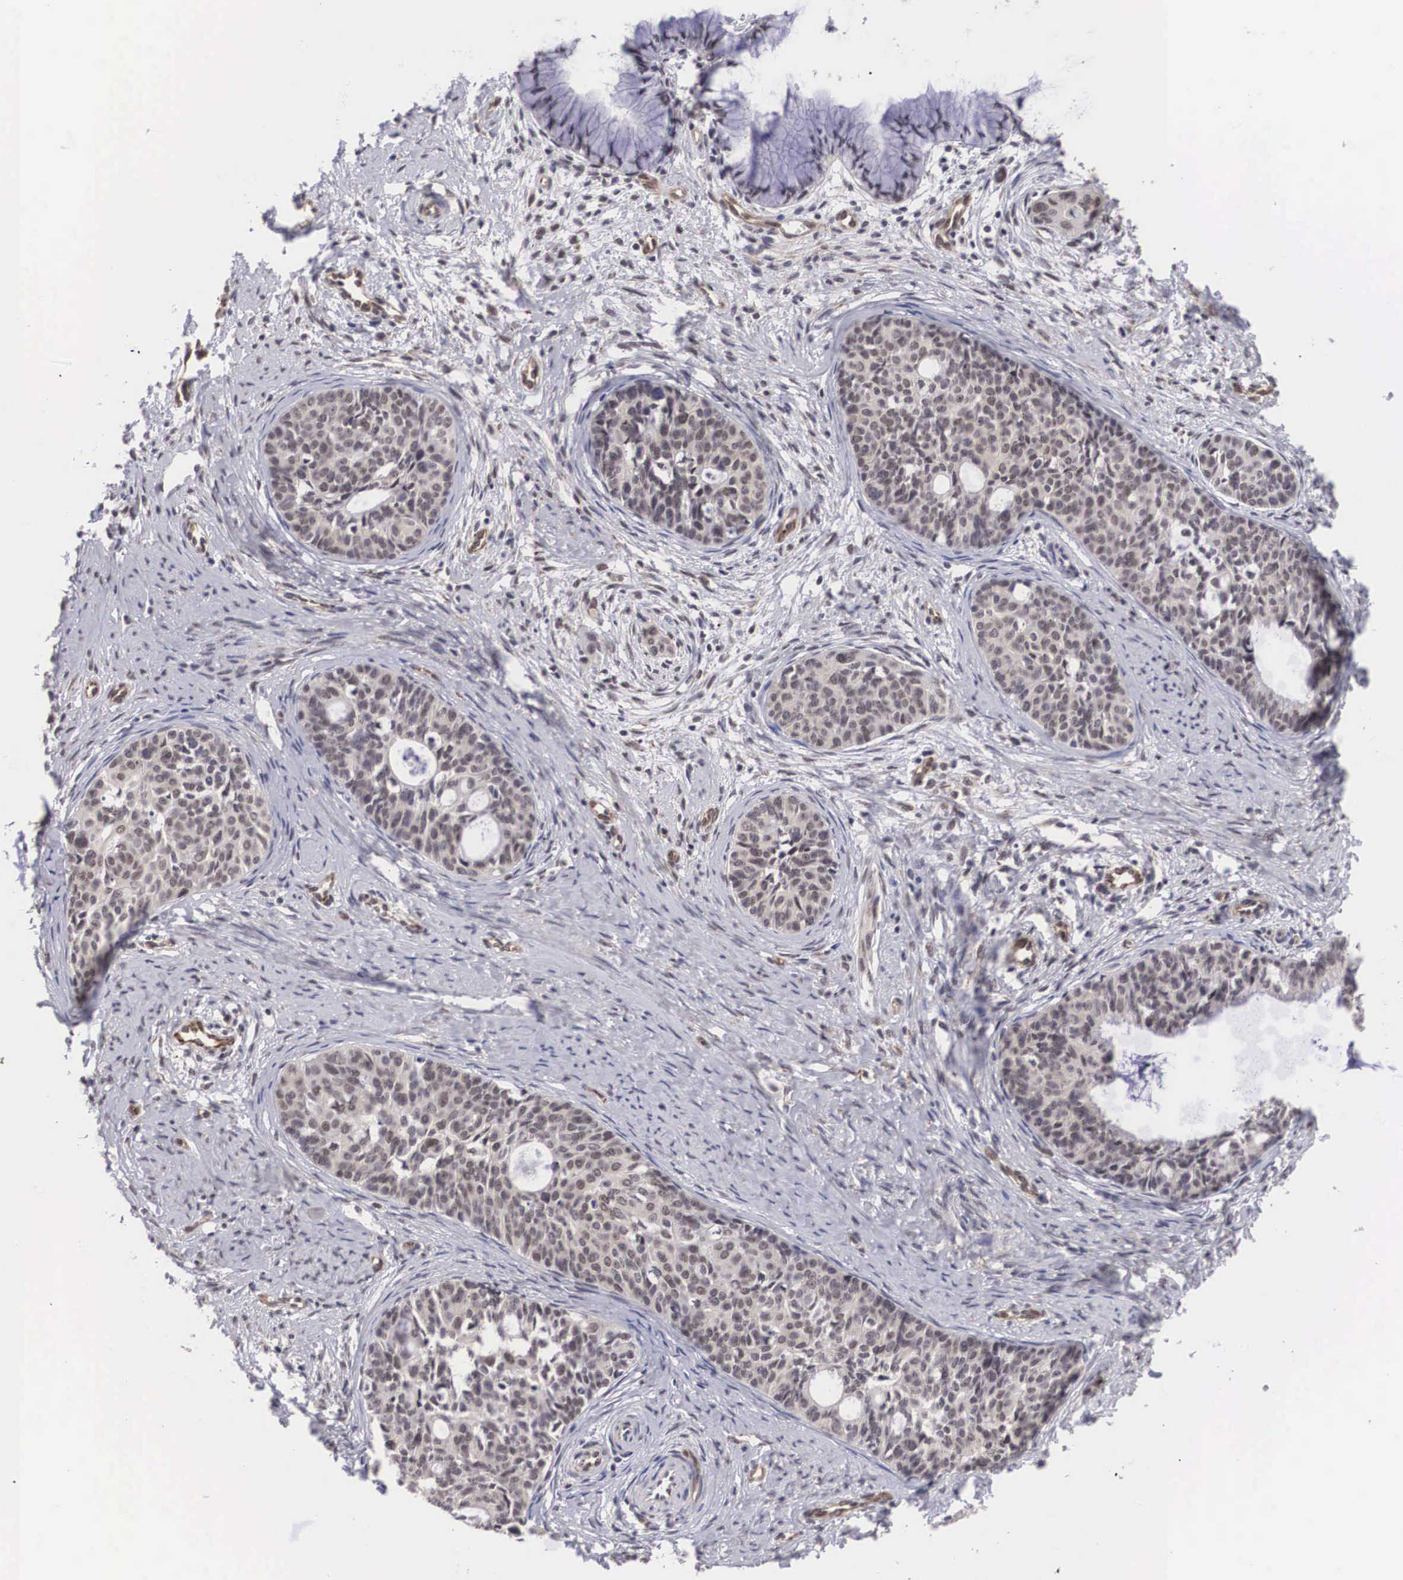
{"staining": {"intensity": "negative", "quantity": "none", "location": "none"}, "tissue": "cervical cancer", "cell_type": "Tumor cells", "image_type": "cancer", "snomed": [{"axis": "morphology", "description": "Squamous cell carcinoma, NOS"}, {"axis": "topography", "description": "Cervix"}], "caption": "Tumor cells show no significant staining in cervical cancer (squamous cell carcinoma). (Stains: DAB (3,3'-diaminobenzidine) immunohistochemistry (IHC) with hematoxylin counter stain, Microscopy: brightfield microscopy at high magnification).", "gene": "MORC2", "patient": {"sex": "female", "age": 34}}